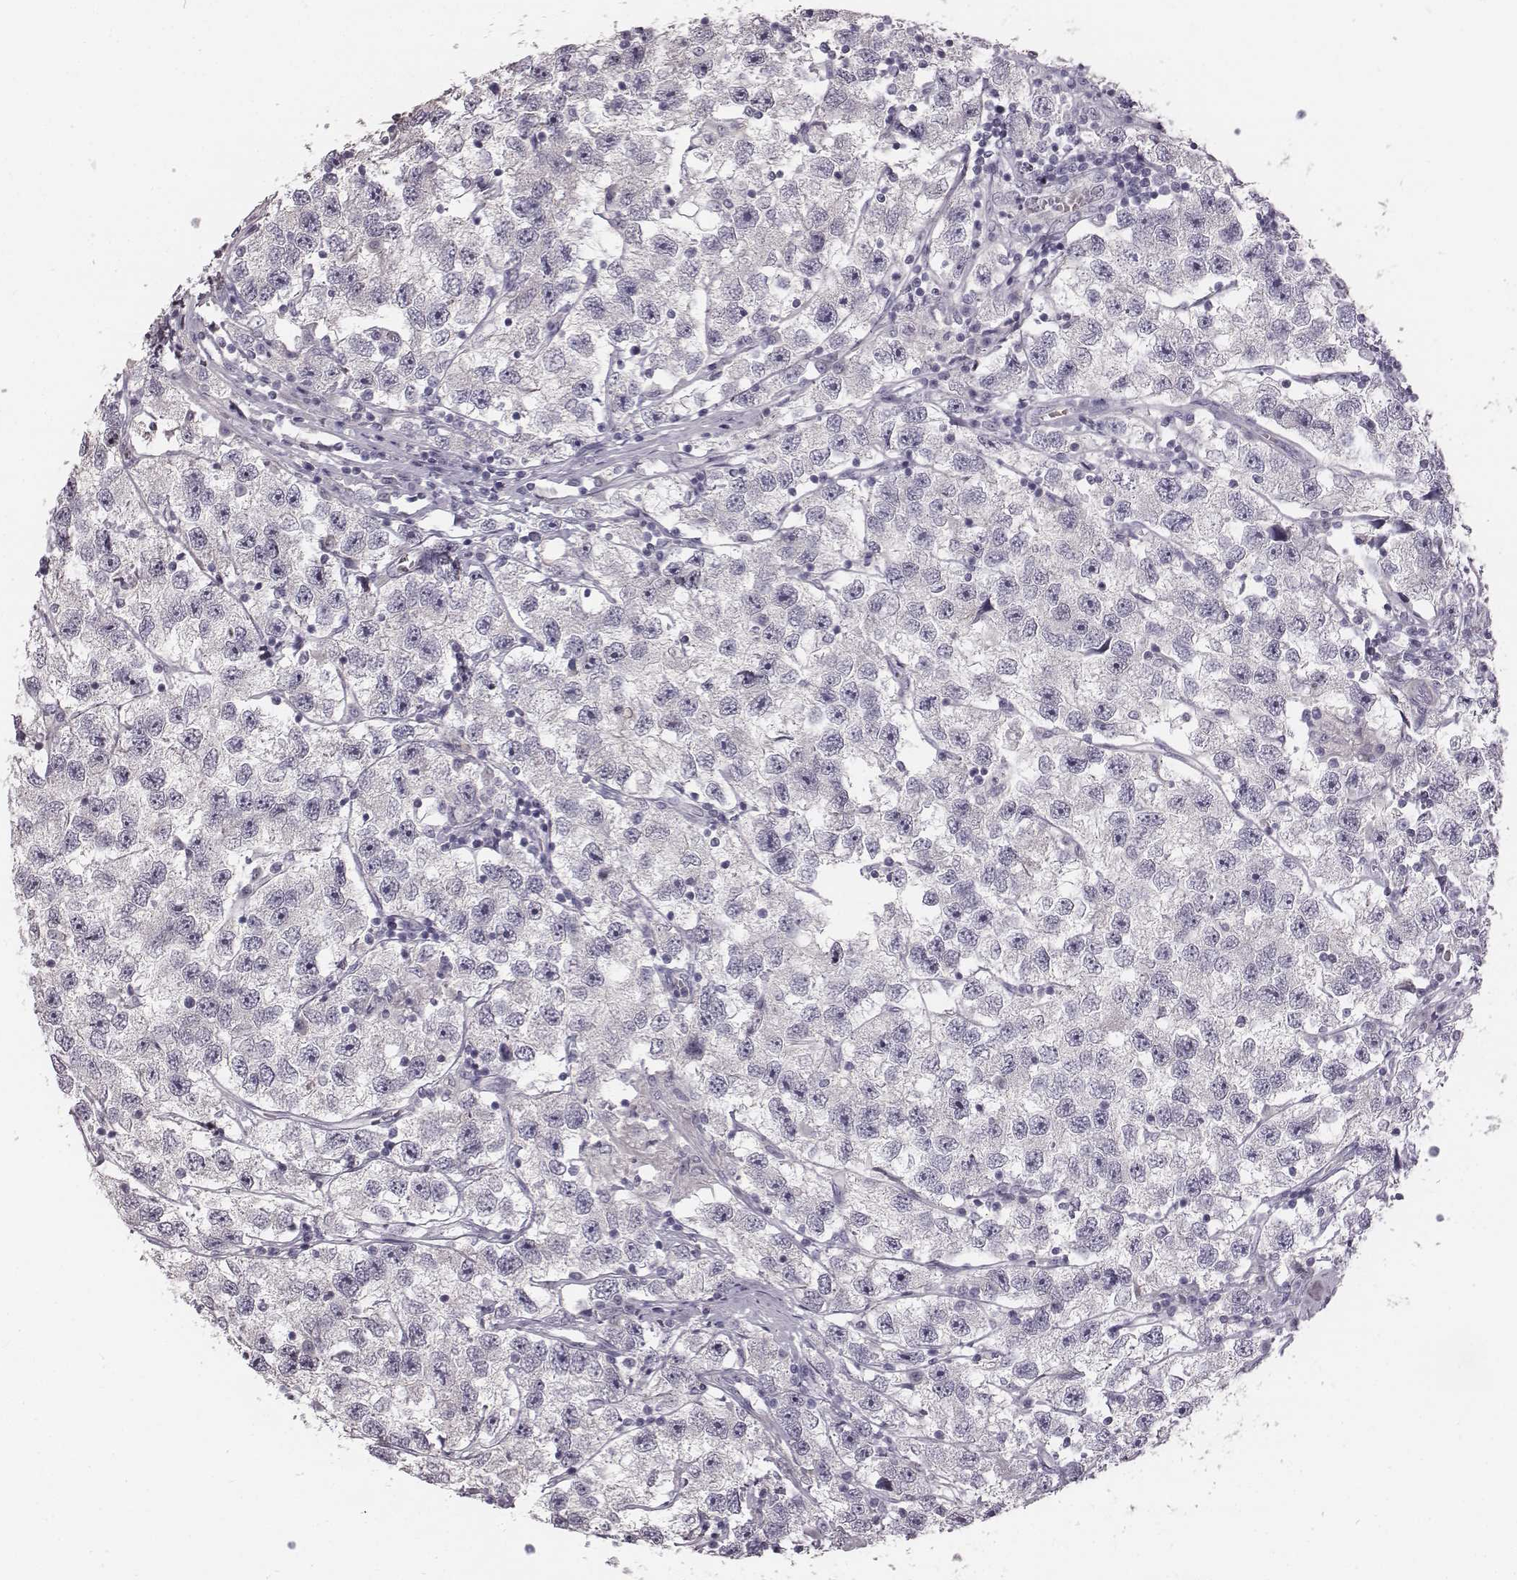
{"staining": {"intensity": "negative", "quantity": "none", "location": "none"}, "tissue": "testis cancer", "cell_type": "Tumor cells", "image_type": "cancer", "snomed": [{"axis": "morphology", "description": "Seminoma, NOS"}, {"axis": "topography", "description": "Testis"}], "caption": "The IHC micrograph has no significant expression in tumor cells of seminoma (testis) tissue. The staining is performed using DAB (3,3'-diaminobenzidine) brown chromogen with nuclei counter-stained in using hematoxylin.", "gene": "CRISP1", "patient": {"sex": "male", "age": 26}}